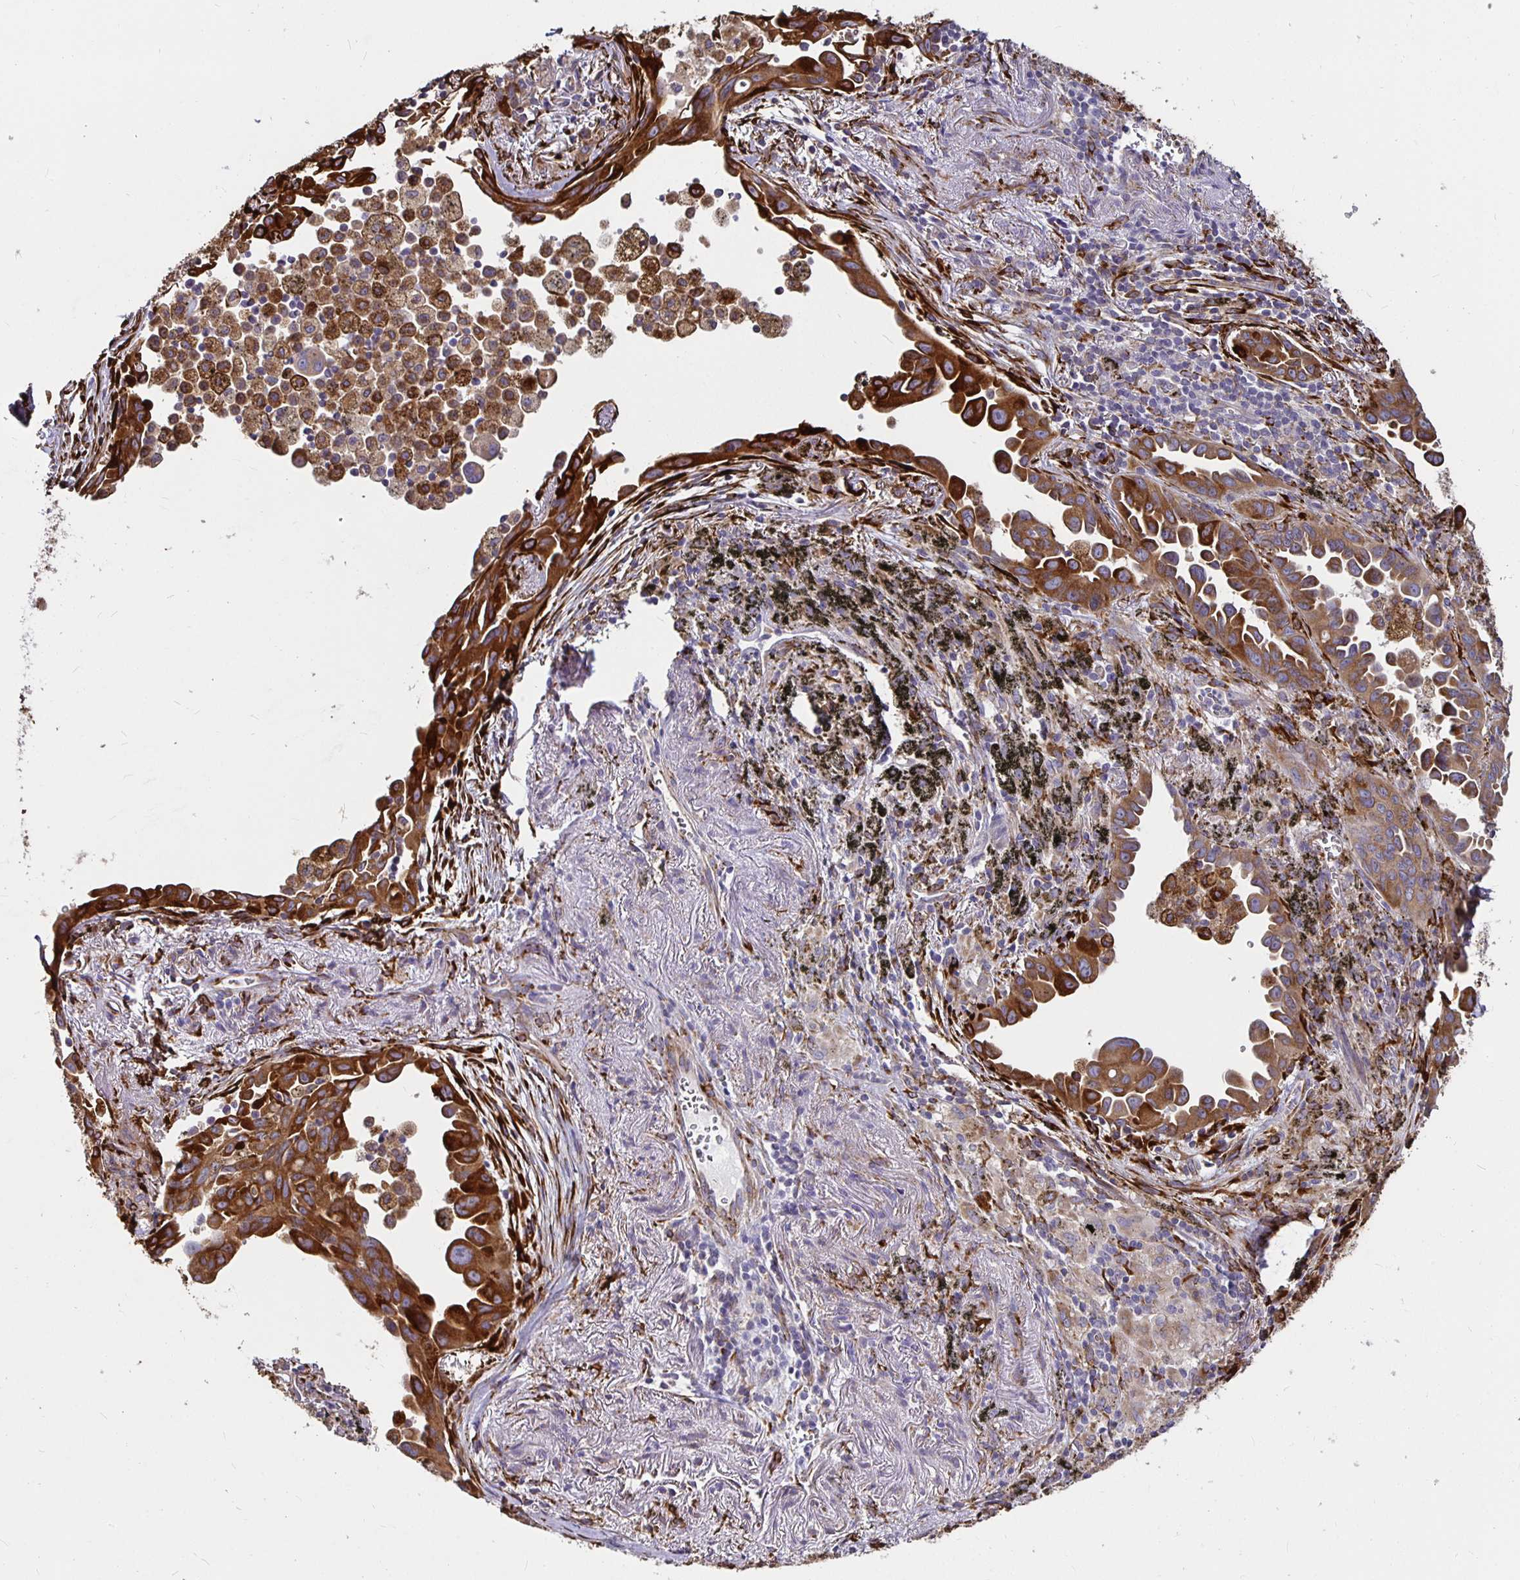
{"staining": {"intensity": "strong", "quantity": ">75%", "location": "cytoplasmic/membranous"}, "tissue": "lung cancer", "cell_type": "Tumor cells", "image_type": "cancer", "snomed": [{"axis": "morphology", "description": "Adenocarcinoma, NOS"}, {"axis": "topography", "description": "Lung"}], "caption": "High-power microscopy captured an IHC micrograph of lung cancer (adenocarcinoma), revealing strong cytoplasmic/membranous expression in approximately >75% of tumor cells.", "gene": "P4HA2", "patient": {"sex": "male", "age": 68}}